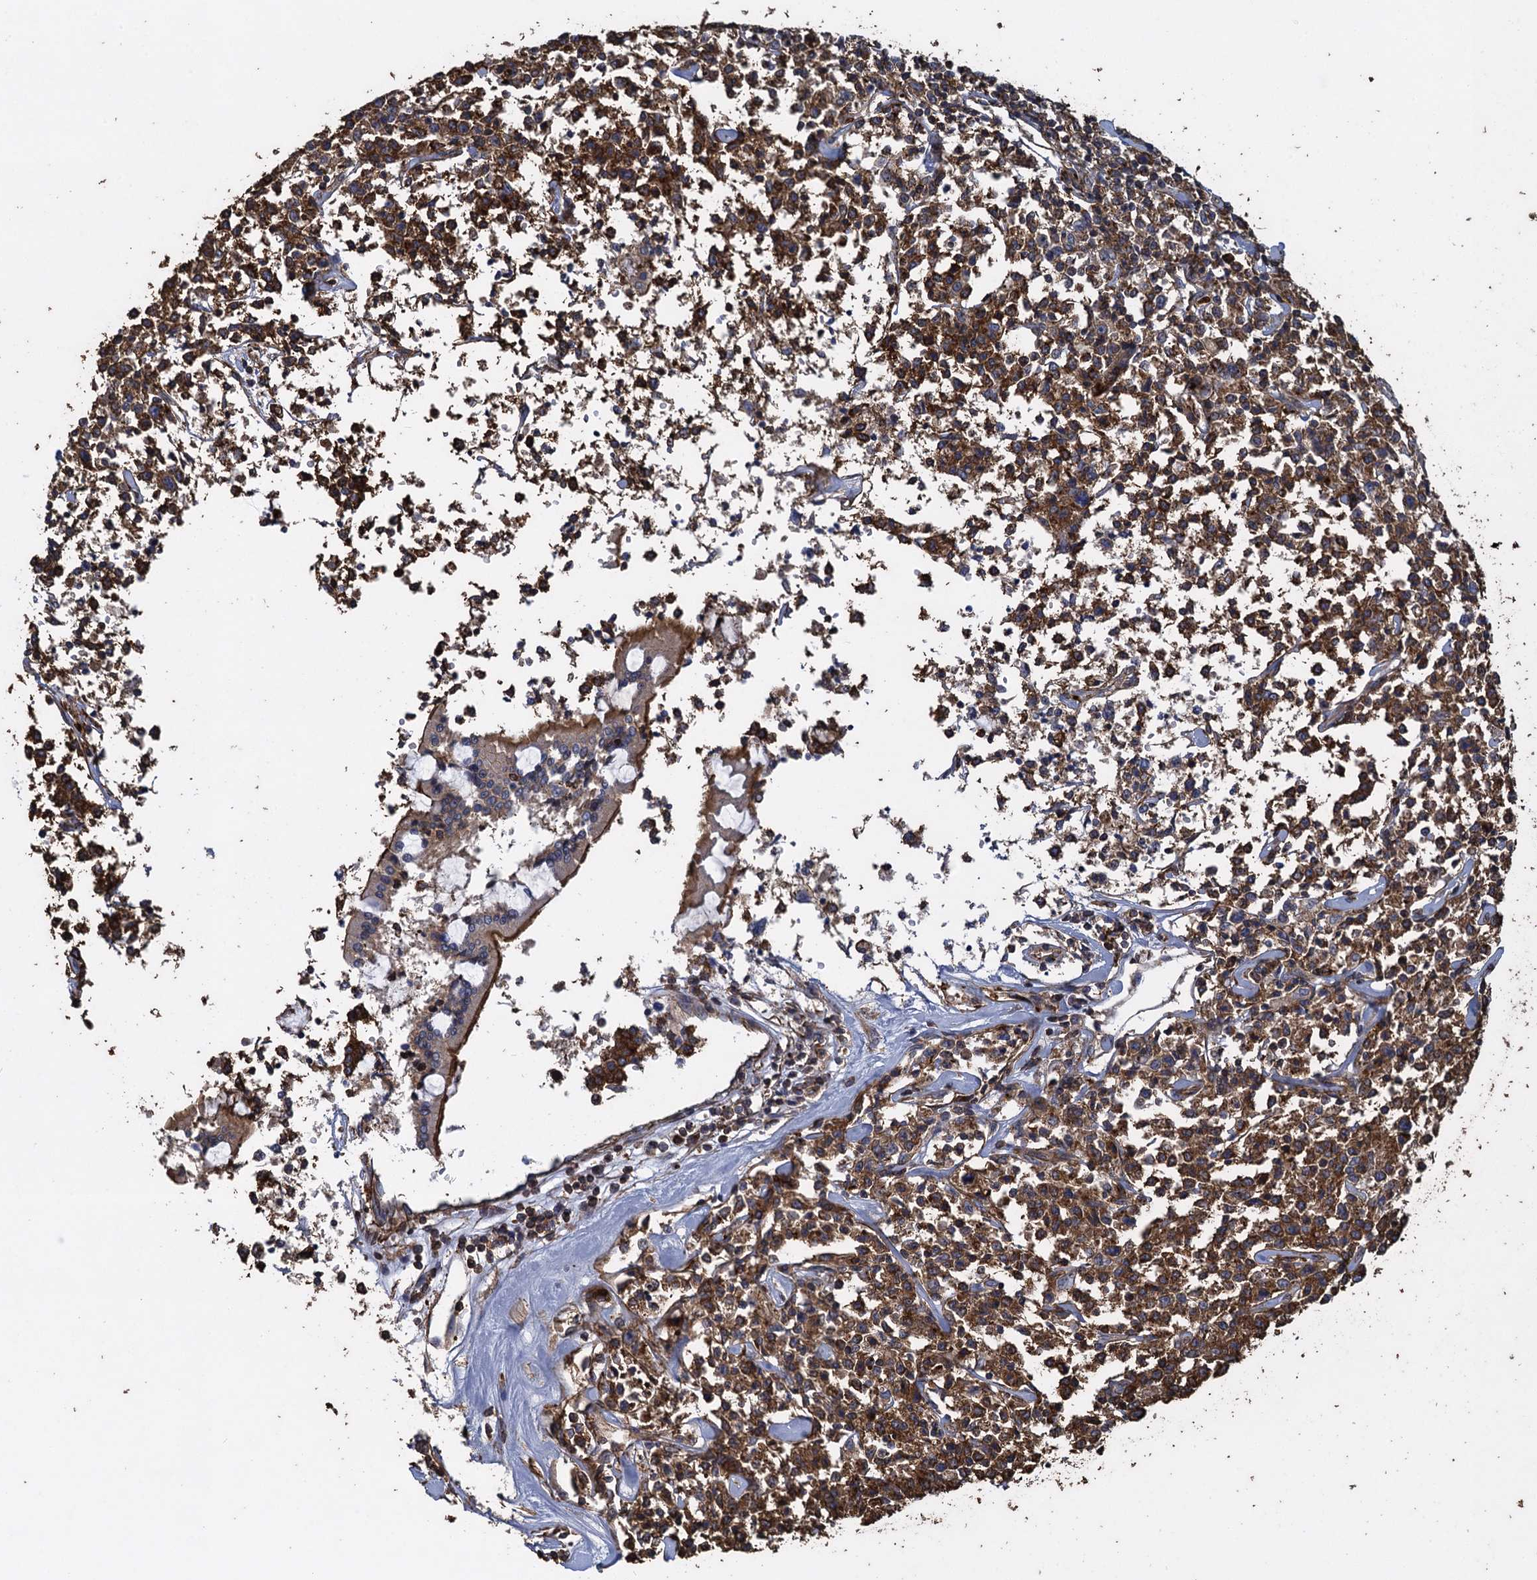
{"staining": {"intensity": "strong", "quantity": ">75%", "location": "cytoplasmic/membranous"}, "tissue": "lymphoma", "cell_type": "Tumor cells", "image_type": "cancer", "snomed": [{"axis": "morphology", "description": "Malignant lymphoma, non-Hodgkin's type, Low grade"}, {"axis": "topography", "description": "Small intestine"}], "caption": "A brown stain shows strong cytoplasmic/membranous staining of a protein in lymphoma tumor cells.", "gene": "PROSER2", "patient": {"sex": "female", "age": 59}}